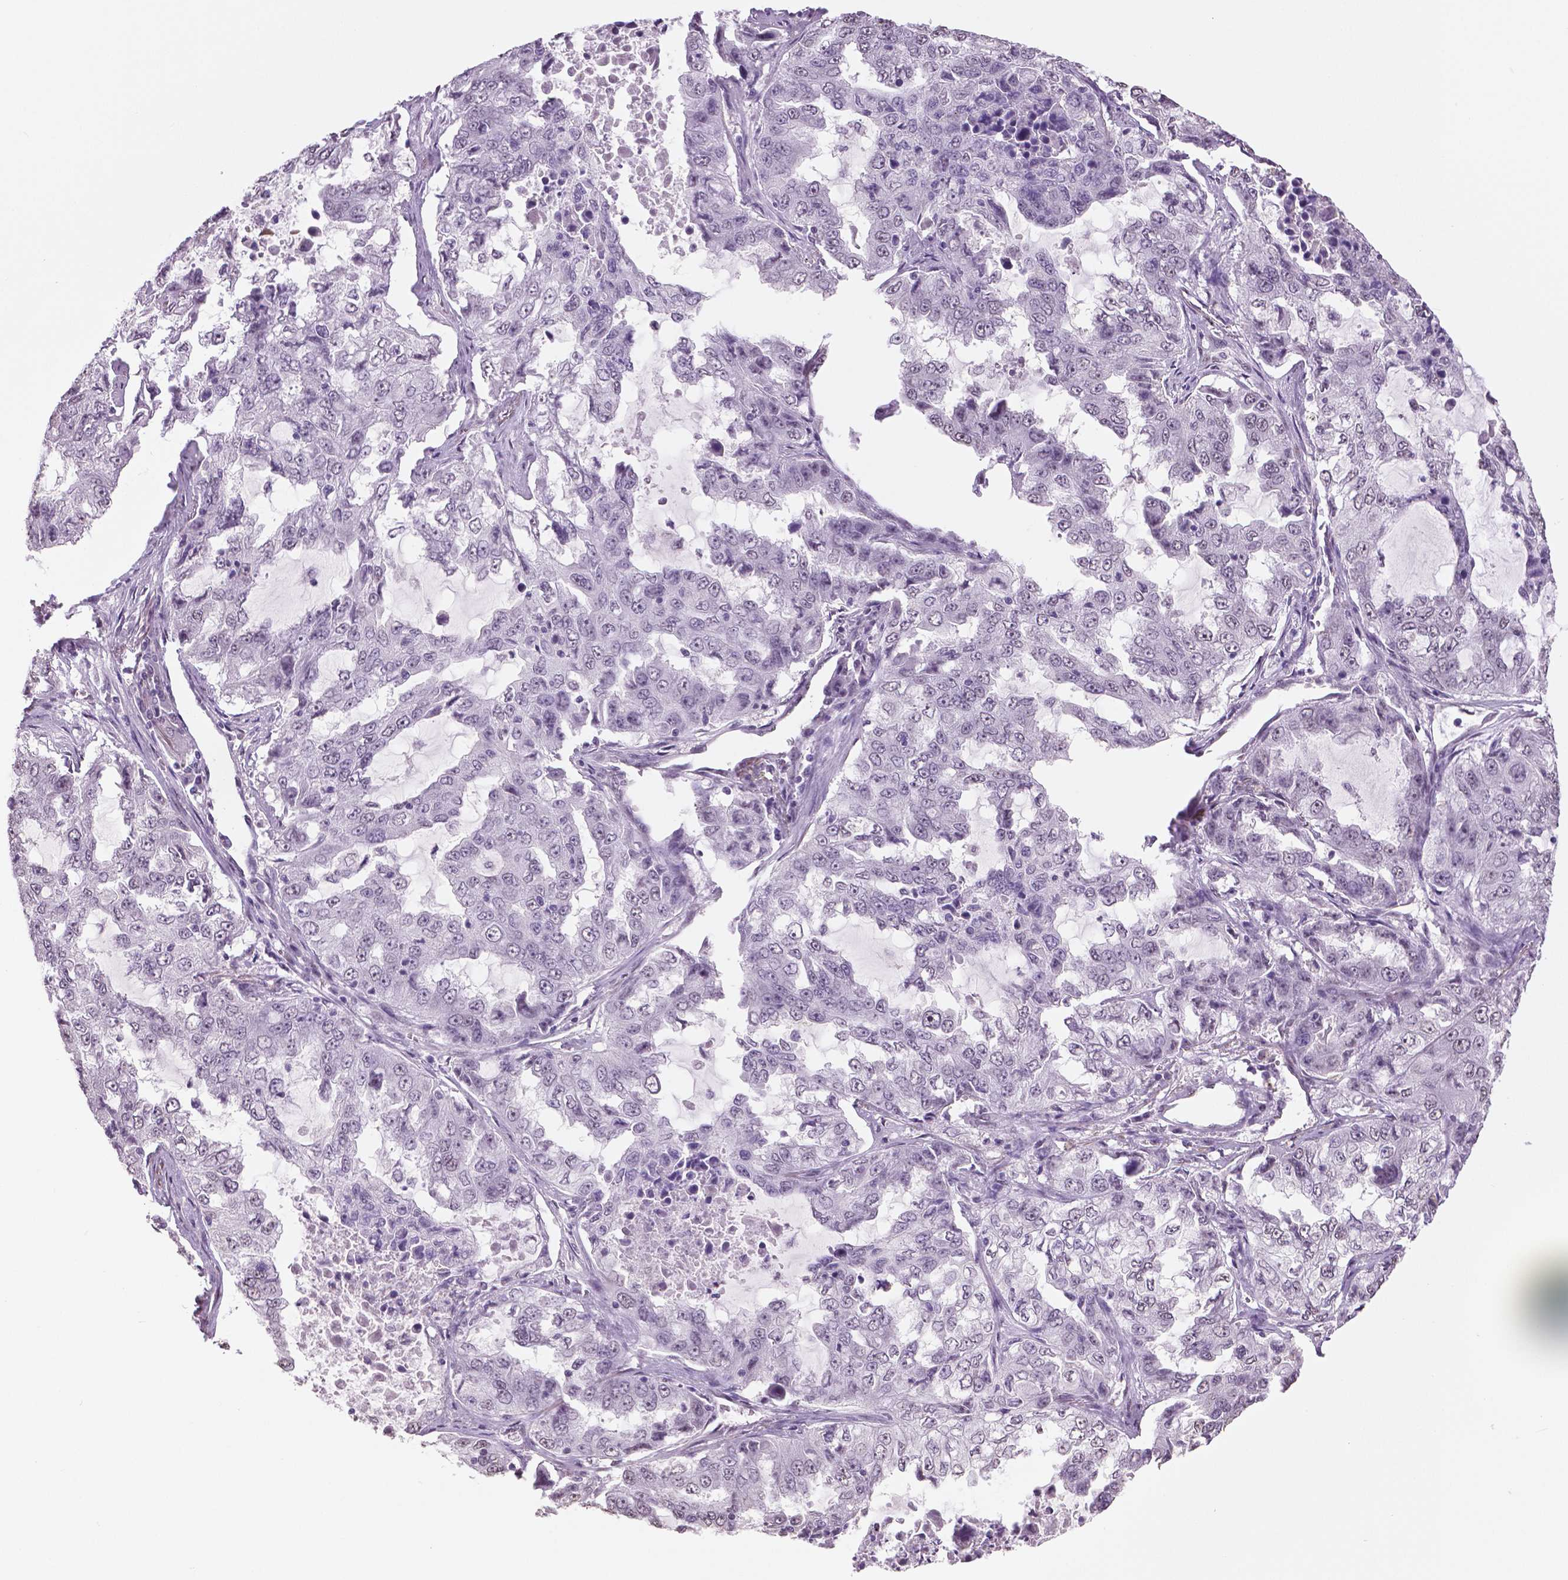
{"staining": {"intensity": "negative", "quantity": "none", "location": "none"}, "tissue": "lung cancer", "cell_type": "Tumor cells", "image_type": "cancer", "snomed": [{"axis": "morphology", "description": "Adenocarcinoma, NOS"}, {"axis": "topography", "description": "Lung"}], "caption": "Lung adenocarcinoma stained for a protein using immunohistochemistry demonstrates no positivity tumor cells.", "gene": "IGF2BP1", "patient": {"sex": "female", "age": 61}}